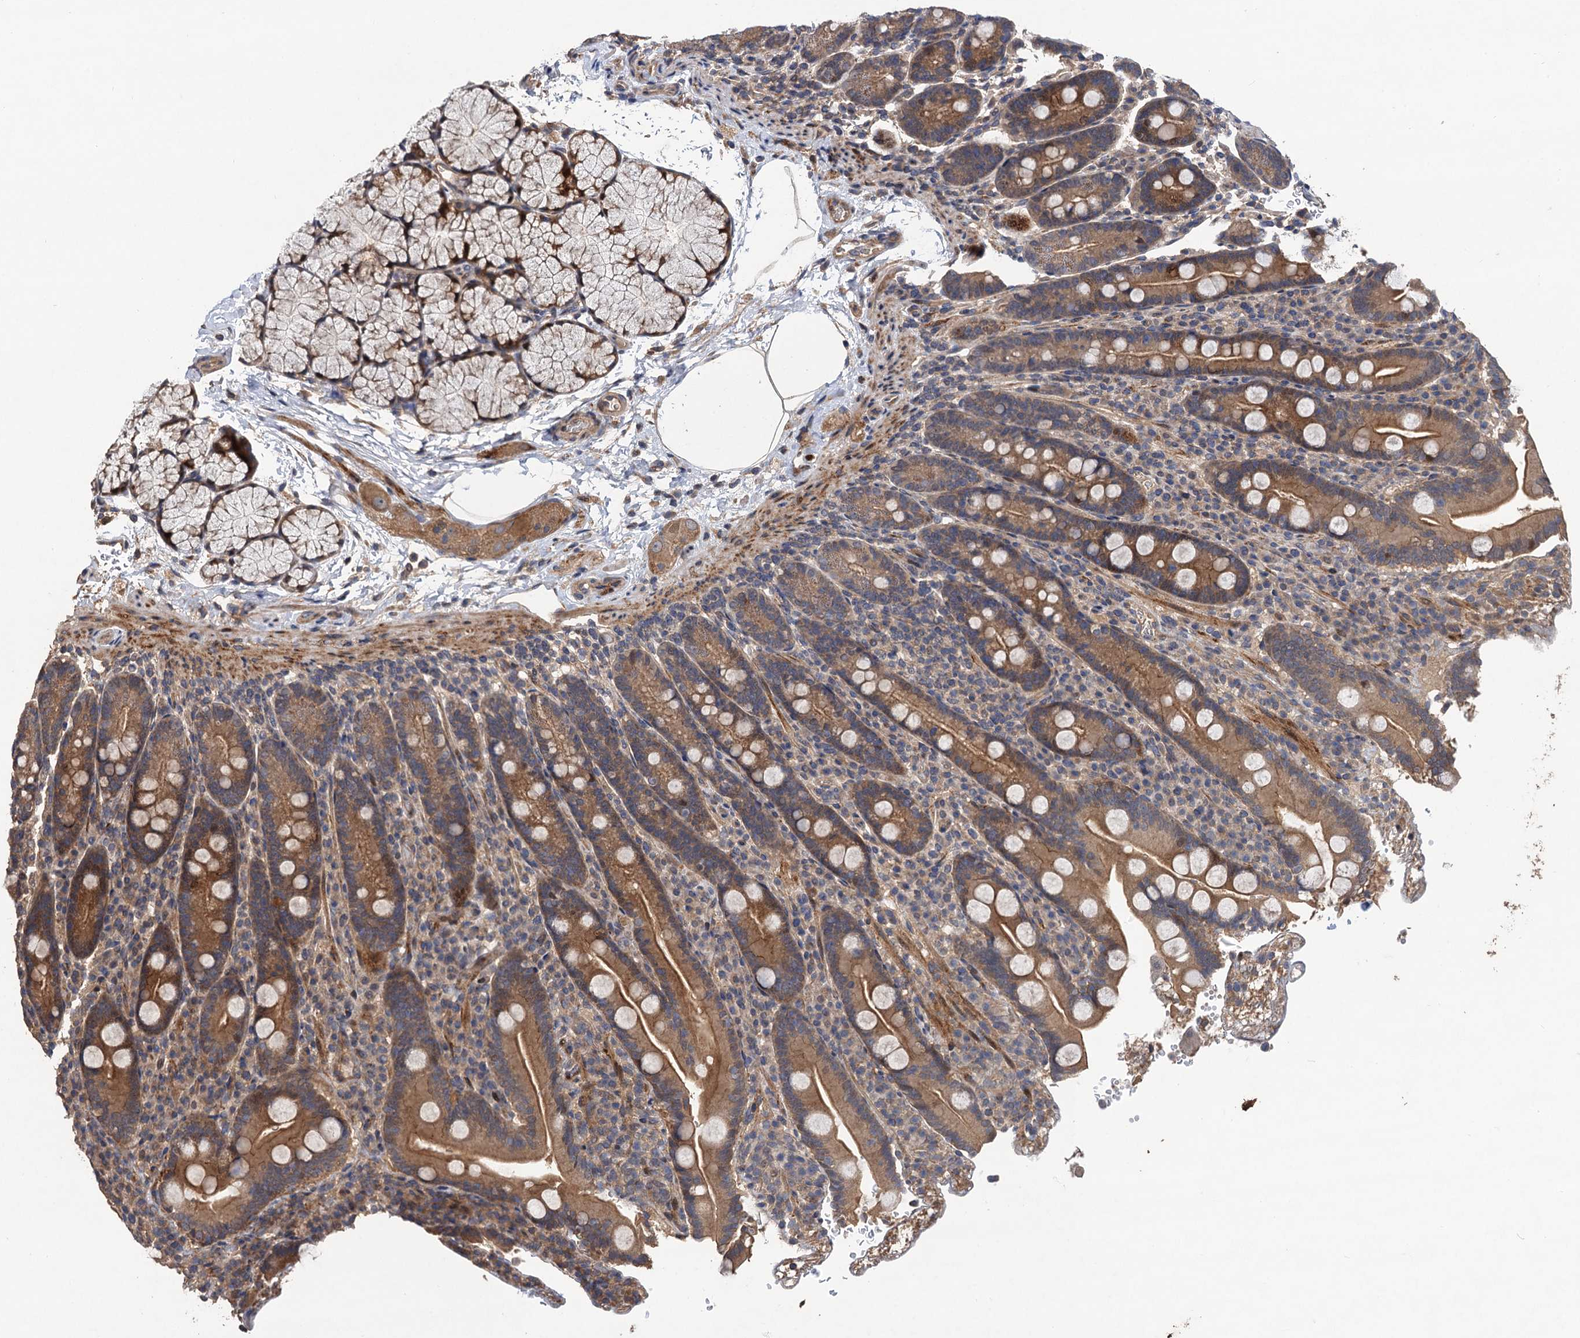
{"staining": {"intensity": "moderate", "quantity": ">75%", "location": "cytoplasmic/membranous"}, "tissue": "duodenum", "cell_type": "Glandular cells", "image_type": "normal", "snomed": [{"axis": "morphology", "description": "Normal tissue, NOS"}, {"axis": "topography", "description": "Duodenum"}], "caption": "Approximately >75% of glandular cells in normal human duodenum display moderate cytoplasmic/membranous protein positivity as visualized by brown immunohistochemical staining.", "gene": "TMEM39B", "patient": {"sex": "male", "age": 35}}